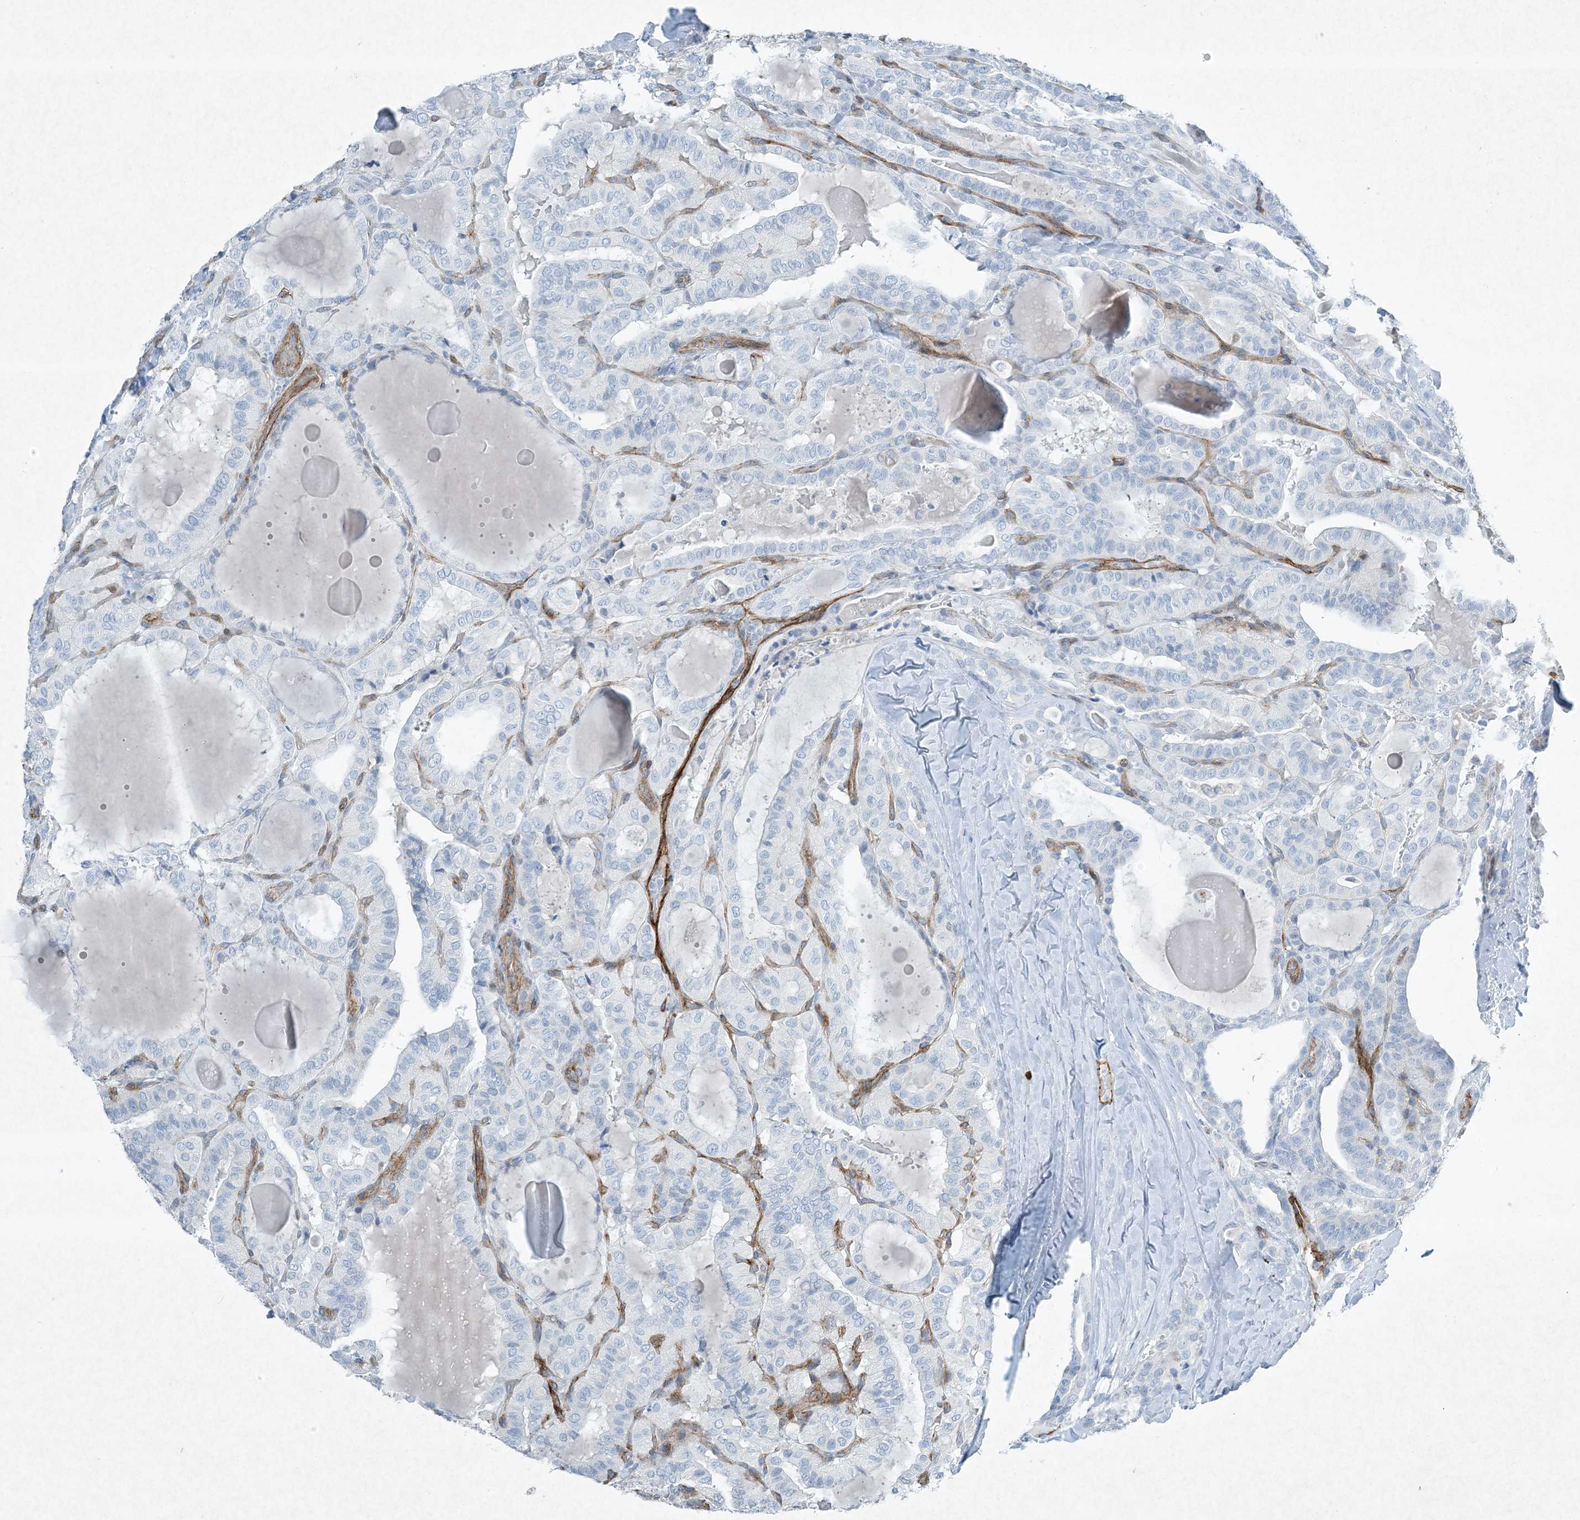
{"staining": {"intensity": "negative", "quantity": "none", "location": "none"}, "tissue": "thyroid cancer", "cell_type": "Tumor cells", "image_type": "cancer", "snomed": [{"axis": "morphology", "description": "Papillary adenocarcinoma, NOS"}, {"axis": "topography", "description": "Thyroid gland"}], "caption": "Photomicrograph shows no protein expression in tumor cells of thyroid papillary adenocarcinoma tissue. The staining is performed using DAB (3,3'-diaminobenzidine) brown chromogen with nuclei counter-stained in using hematoxylin.", "gene": "PGM5", "patient": {"sex": "male", "age": 77}}